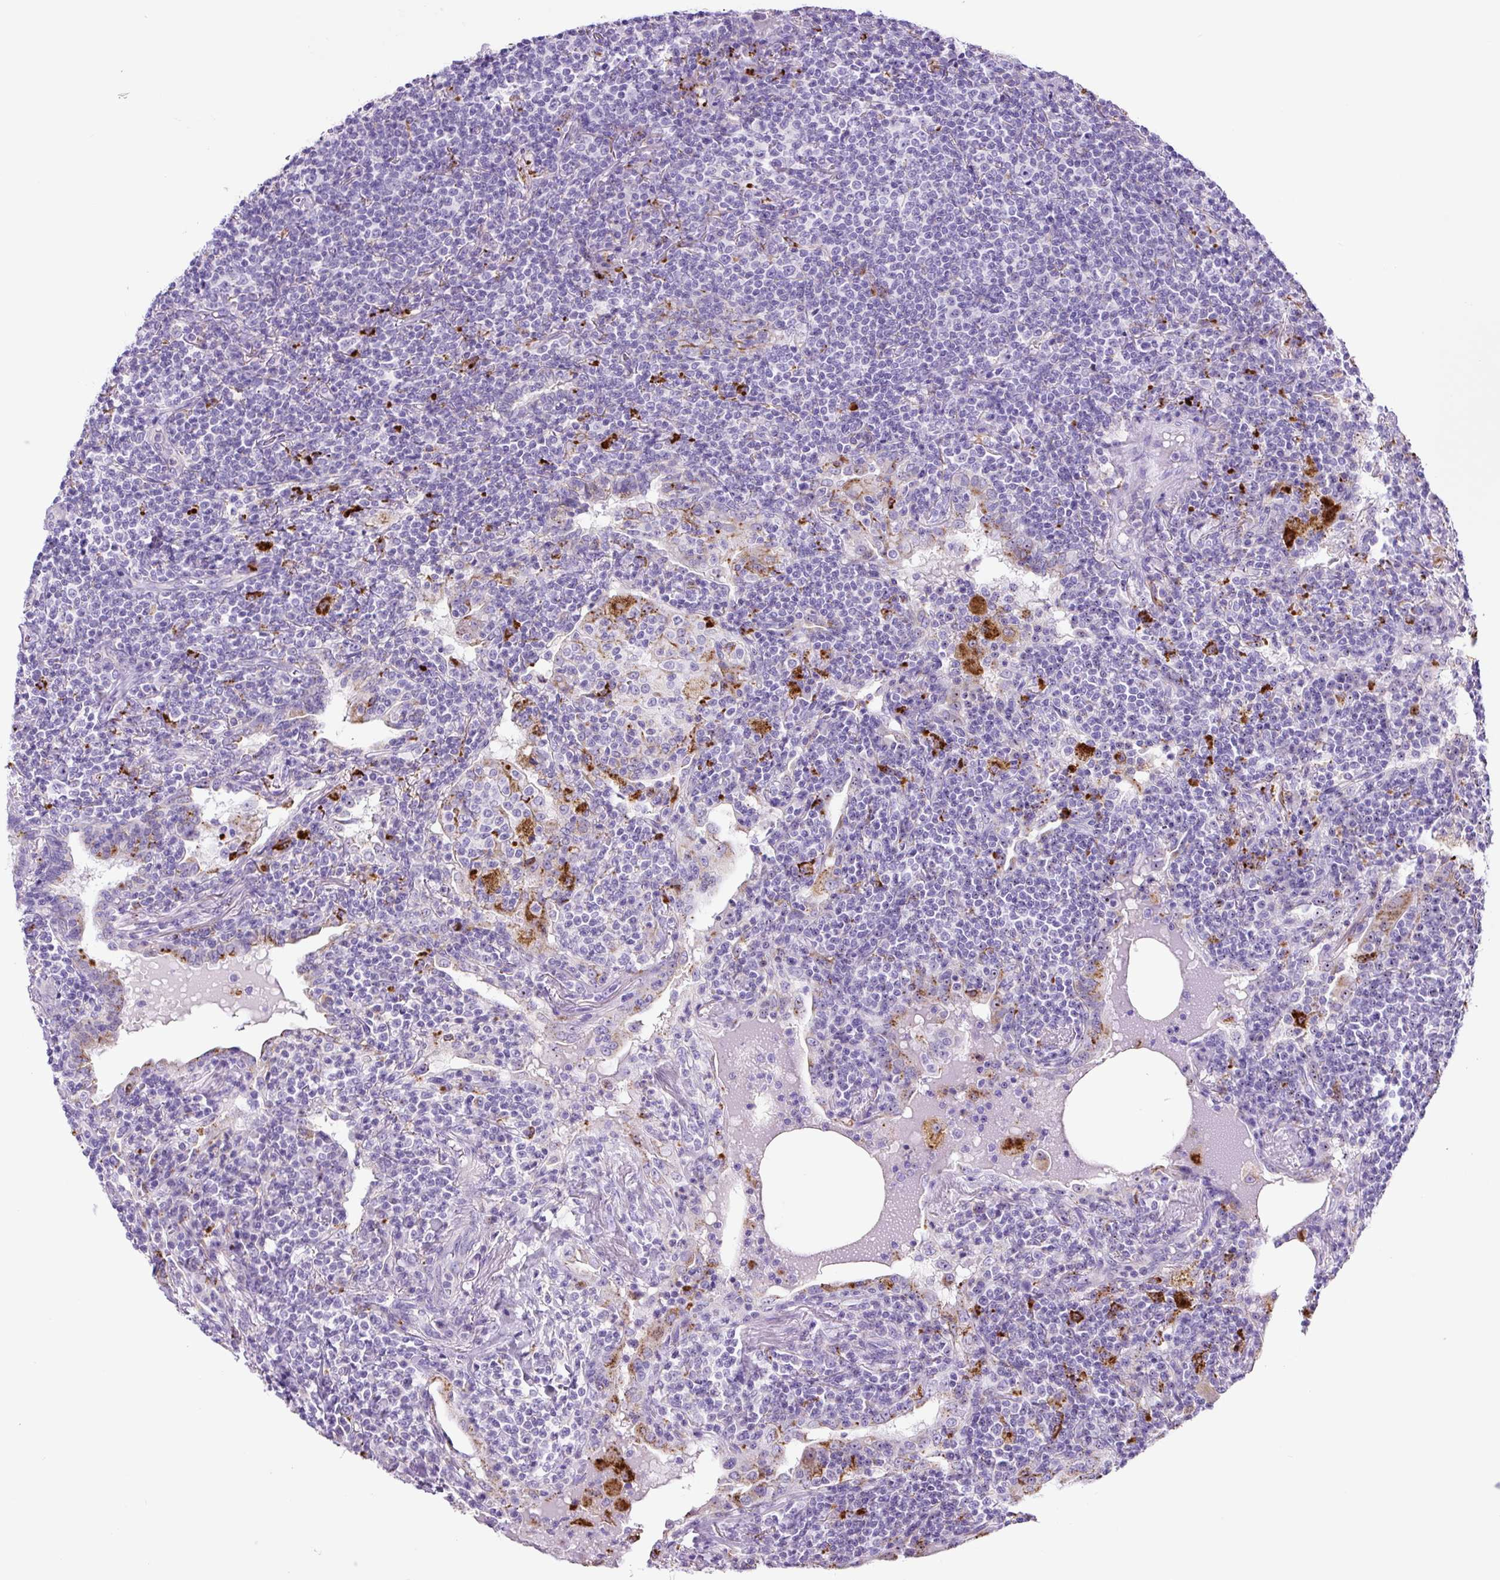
{"staining": {"intensity": "negative", "quantity": "none", "location": "none"}, "tissue": "lymphoma", "cell_type": "Tumor cells", "image_type": "cancer", "snomed": [{"axis": "morphology", "description": "Malignant lymphoma, non-Hodgkin's type, Low grade"}, {"axis": "topography", "description": "Lung"}], "caption": "Lymphoma stained for a protein using IHC demonstrates no expression tumor cells.", "gene": "LCN10", "patient": {"sex": "female", "age": 71}}